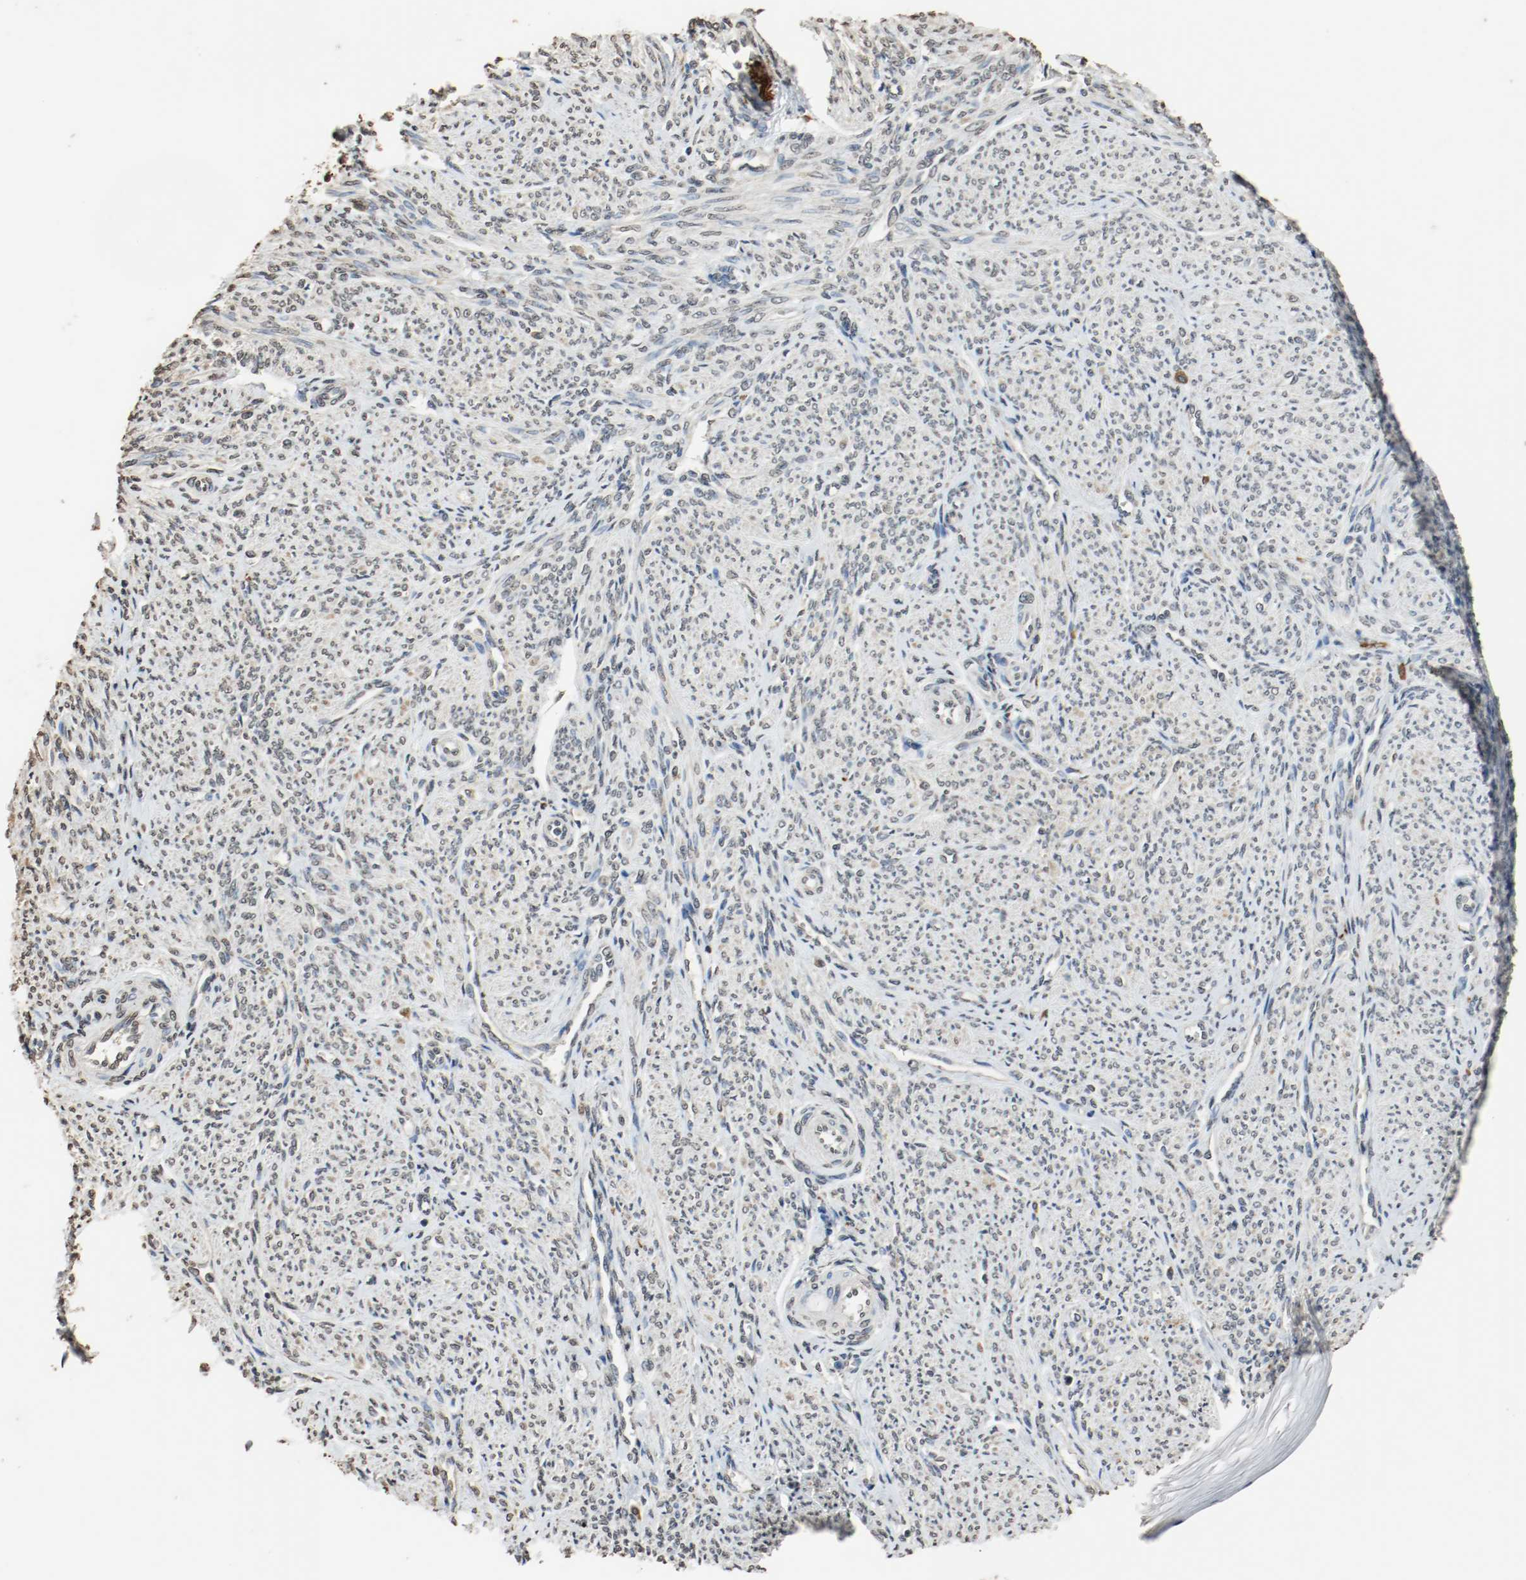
{"staining": {"intensity": "weak", "quantity": "25%-75%", "location": "cytoplasmic/membranous"}, "tissue": "smooth muscle", "cell_type": "Smooth muscle cells", "image_type": "normal", "snomed": [{"axis": "morphology", "description": "Normal tissue, NOS"}, {"axis": "topography", "description": "Smooth muscle"}], "caption": "Smooth muscle cells show low levels of weak cytoplasmic/membranous positivity in approximately 25%-75% of cells in unremarkable smooth muscle. Using DAB (brown) and hematoxylin (blue) stains, captured at high magnification using brightfield microscopy.", "gene": "RTN4", "patient": {"sex": "female", "age": 65}}